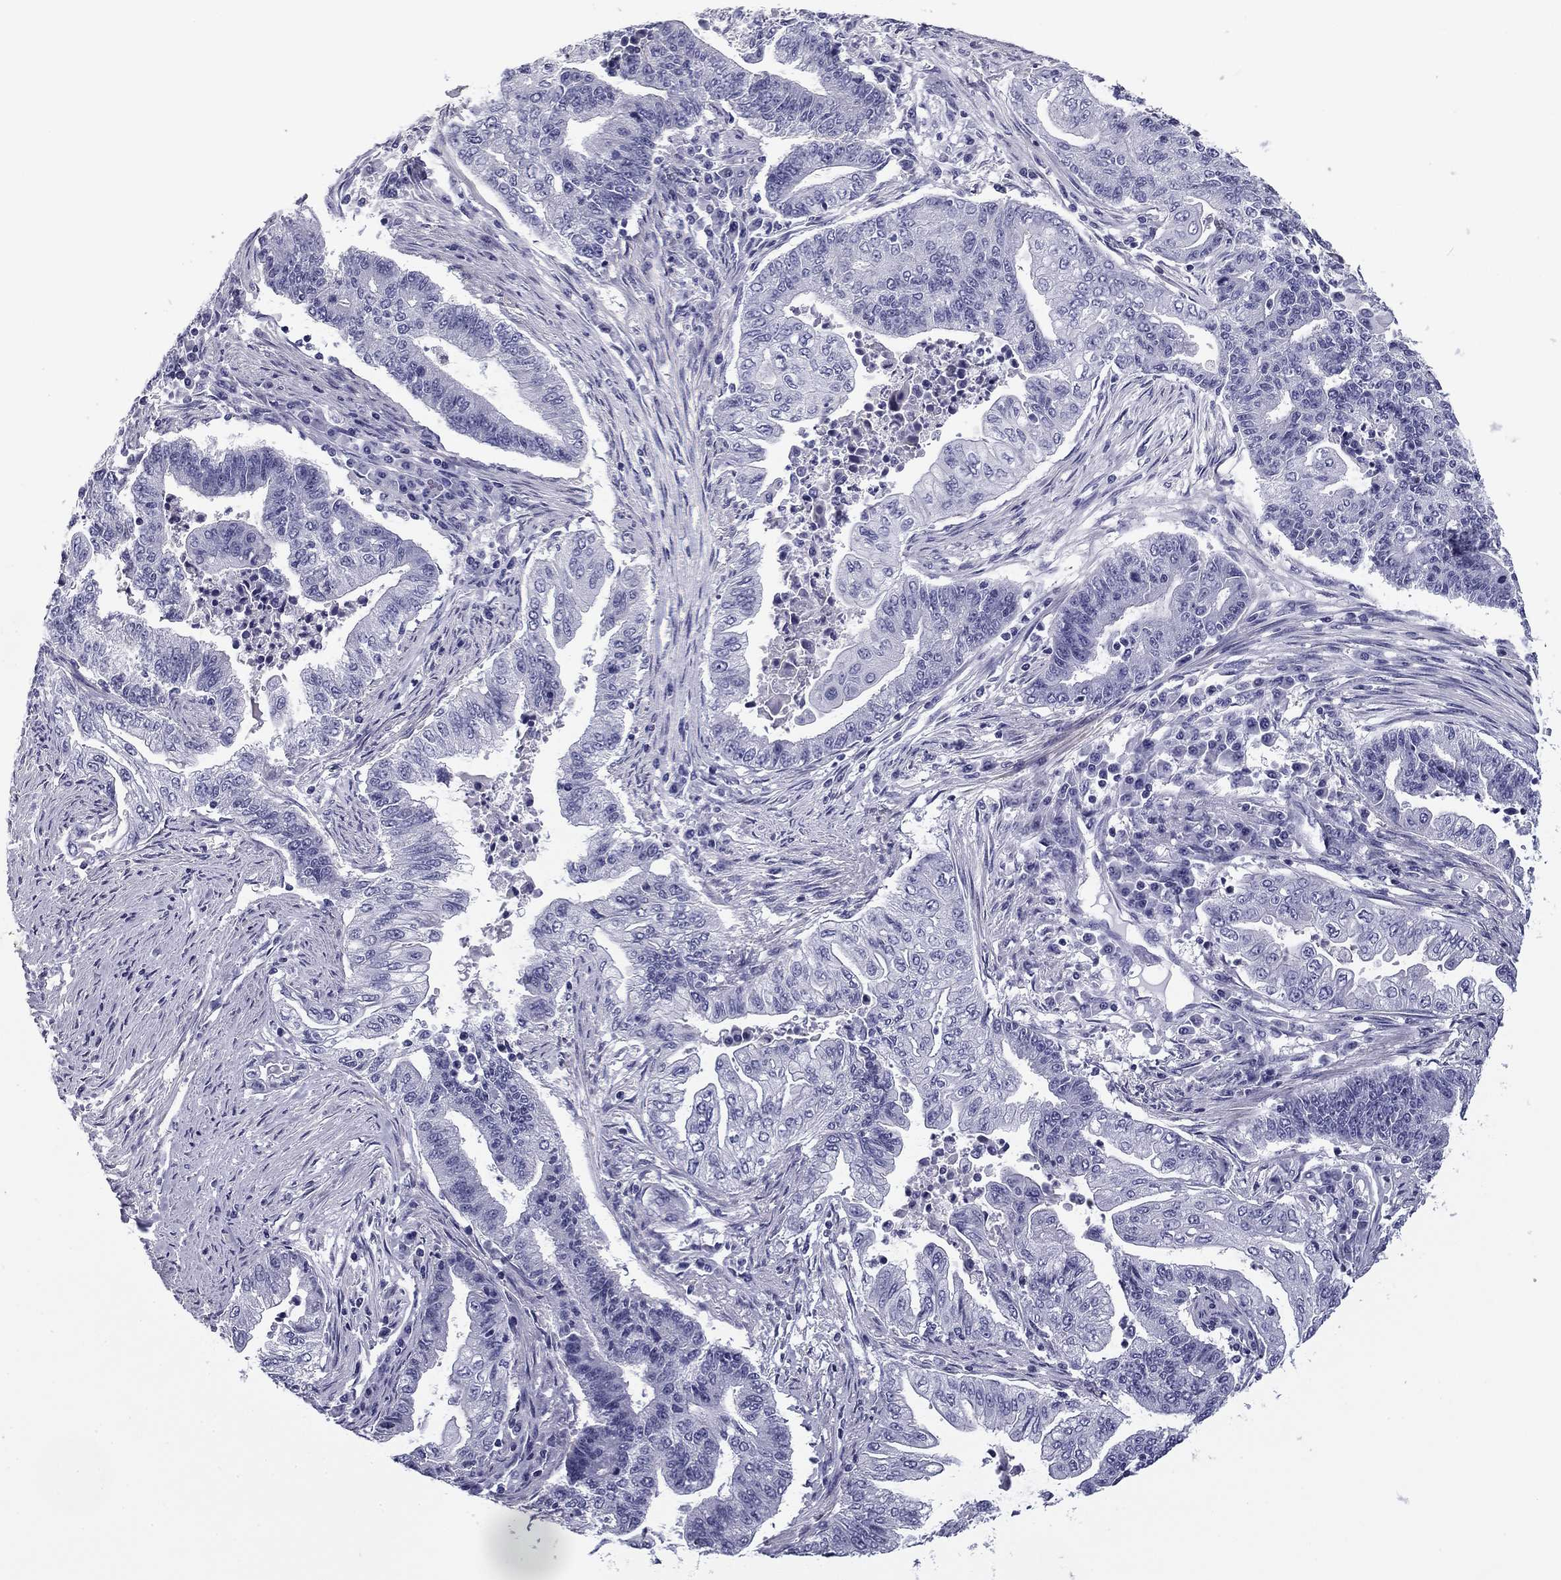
{"staining": {"intensity": "negative", "quantity": "none", "location": "none"}, "tissue": "endometrial cancer", "cell_type": "Tumor cells", "image_type": "cancer", "snomed": [{"axis": "morphology", "description": "Adenocarcinoma, NOS"}, {"axis": "topography", "description": "Uterus"}, {"axis": "topography", "description": "Endometrium"}], "caption": "DAB (3,3'-diaminobenzidine) immunohistochemical staining of human adenocarcinoma (endometrial) shows no significant staining in tumor cells.", "gene": "FLNC", "patient": {"sex": "female", "age": 54}}